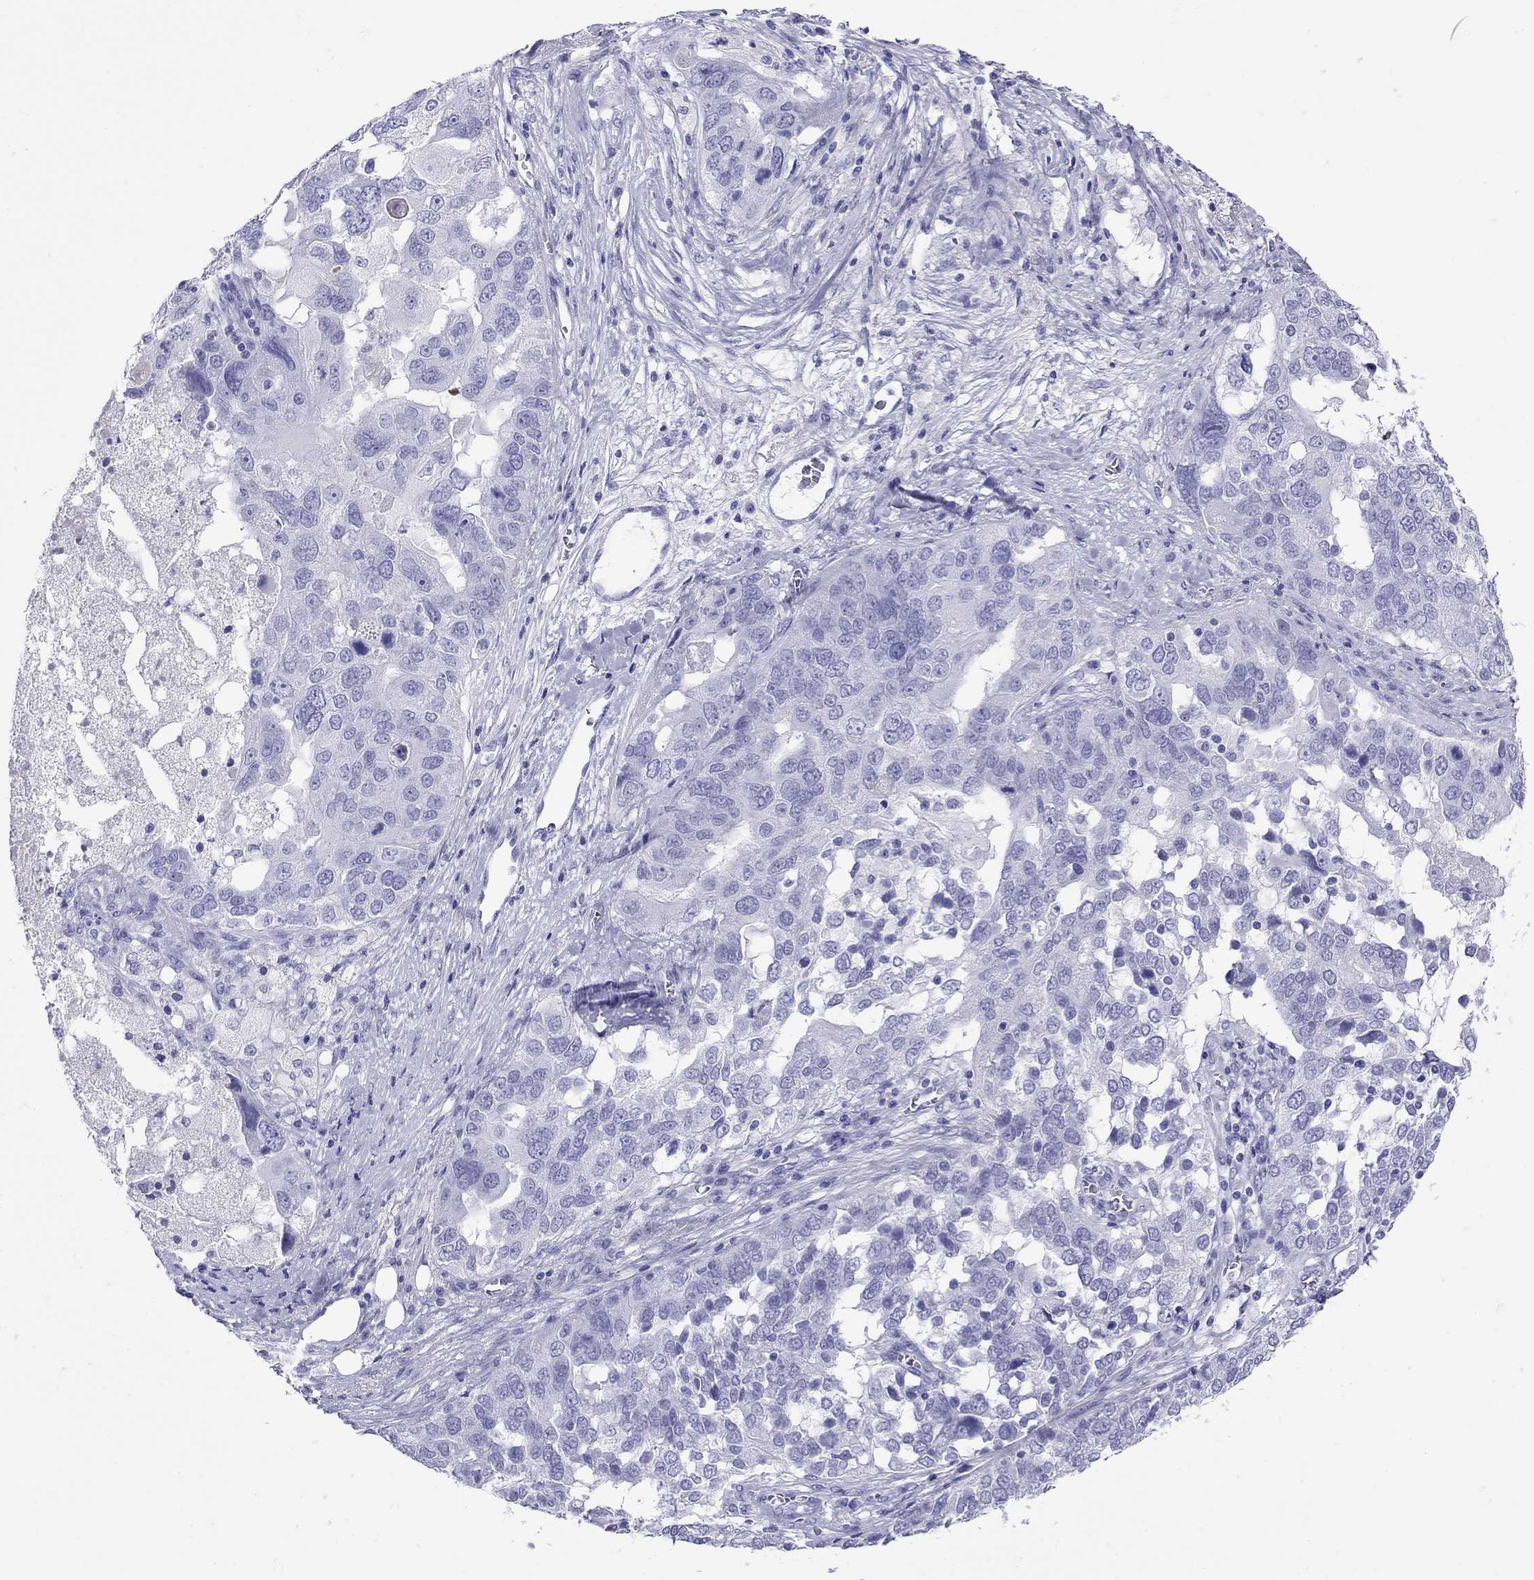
{"staining": {"intensity": "negative", "quantity": "none", "location": "none"}, "tissue": "ovarian cancer", "cell_type": "Tumor cells", "image_type": "cancer", "snomed": [{"axis": "morphology", "description": "Carcinoma, endometroid"}, {"axis": "topography", "description": "Soft tissue"}, {"axis": "topography", "description": "Ovary"}], "caption": "Ovarian cancer (endometroid carcinoma) was stained to show a protein in brown. There is no significant expression in tumor cells. (DAB (3,3'-diaminobenzidine) immunohistochemistry with hematoxylin counter stain).", "gene": "GRIA2", "patient": {"sex": "female", "age": 52}}